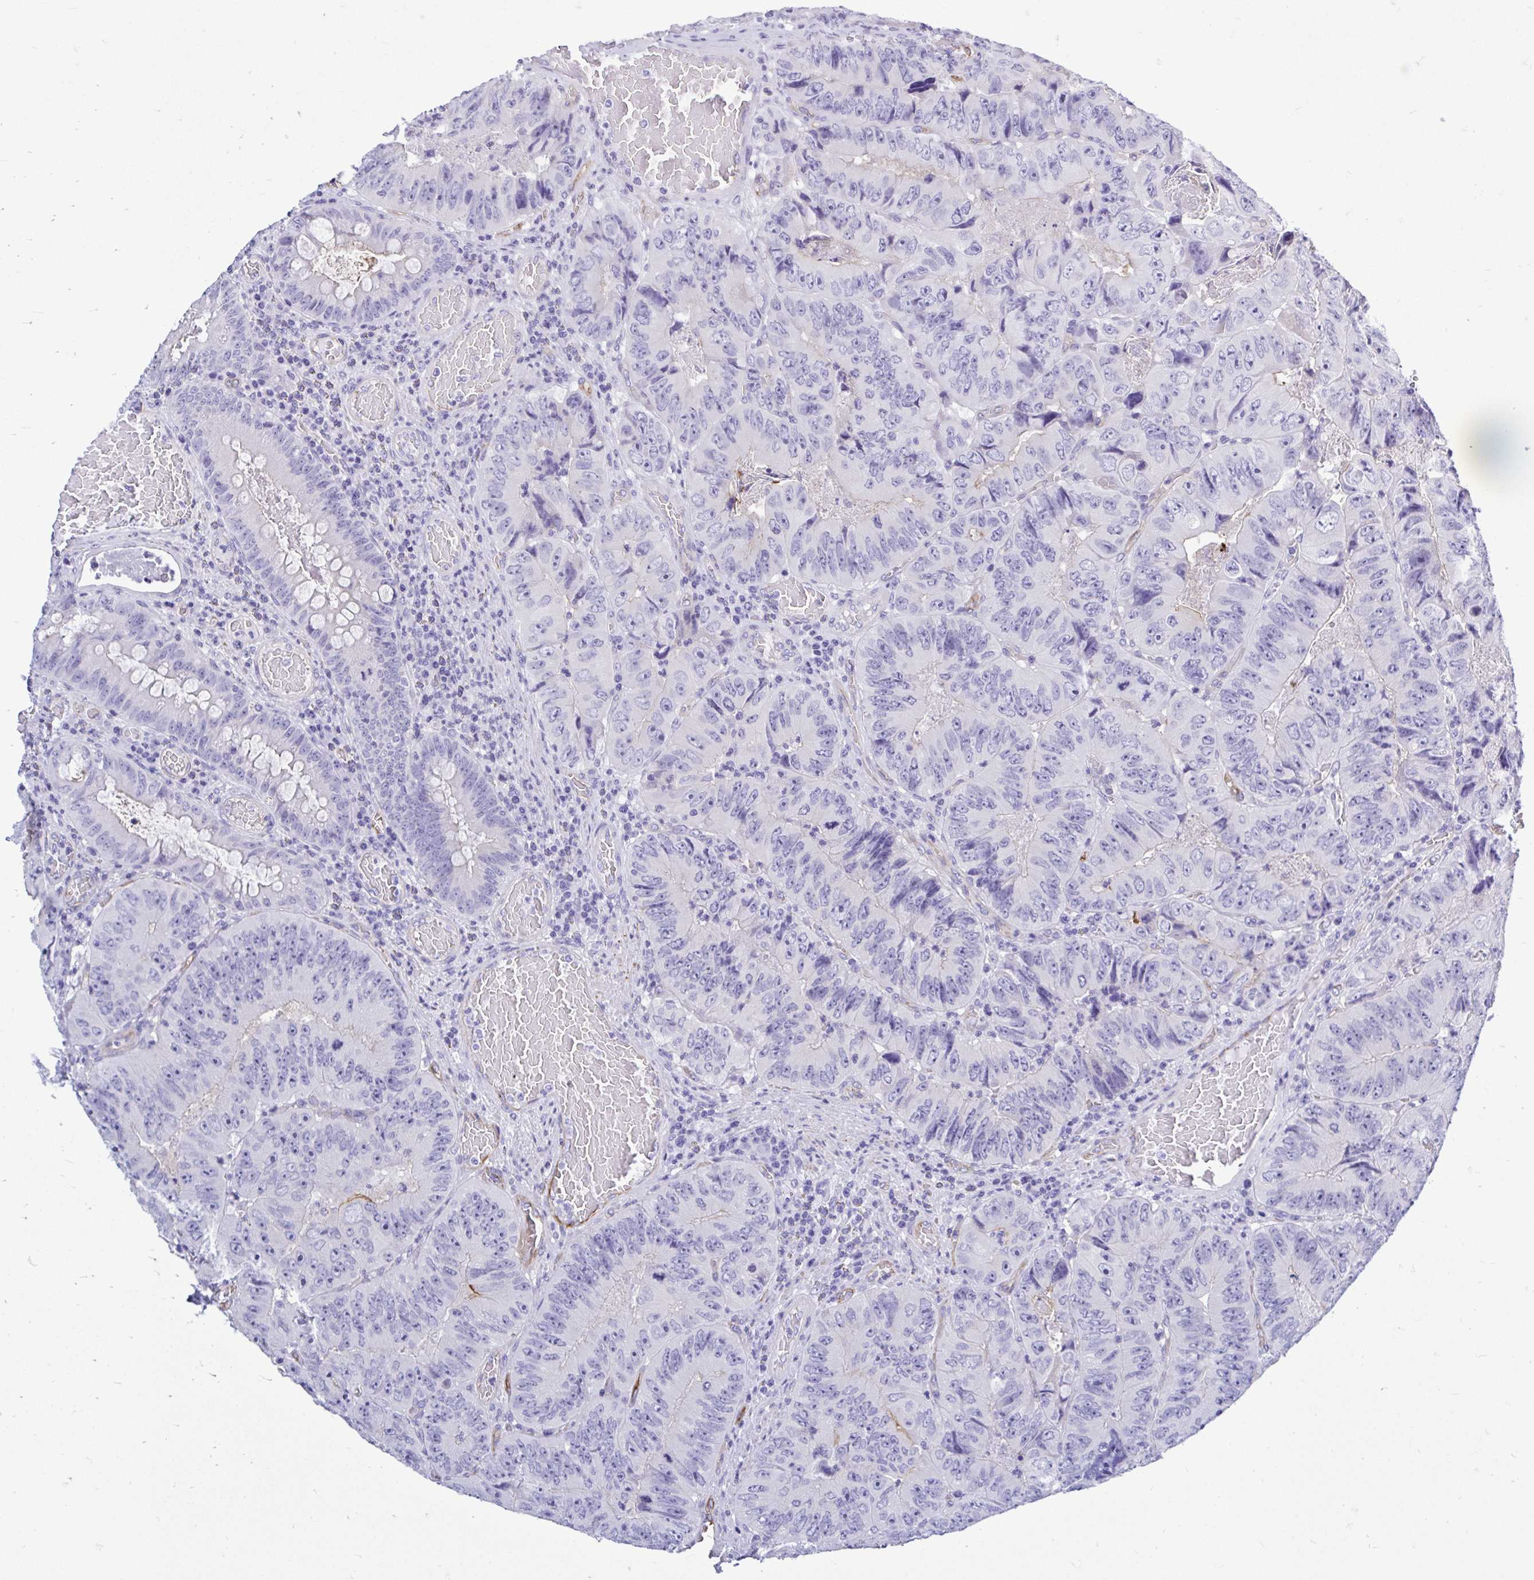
{"staining": {"intensity": "negative", "quantity": "none", "location": "none"}, "tissue": "colorectal cancer", "cell_type": "Tumor cells", "image_type": "cancer", "snomed": [{"axis": "morphology", "description": "Adenocarcinoma, NOS"}, {"axis": "topography", "description": "Colon"}], "caption": "Protein analysis of colorectal cancer displays no significant positivity in tumor cells. Brightfield microscopy of IHC stained with DAB (brown) and hematoxylin (blue), captured at high magnification.", "gene": "ABCG2", "patient": {"sex": "female", "age": 84}}